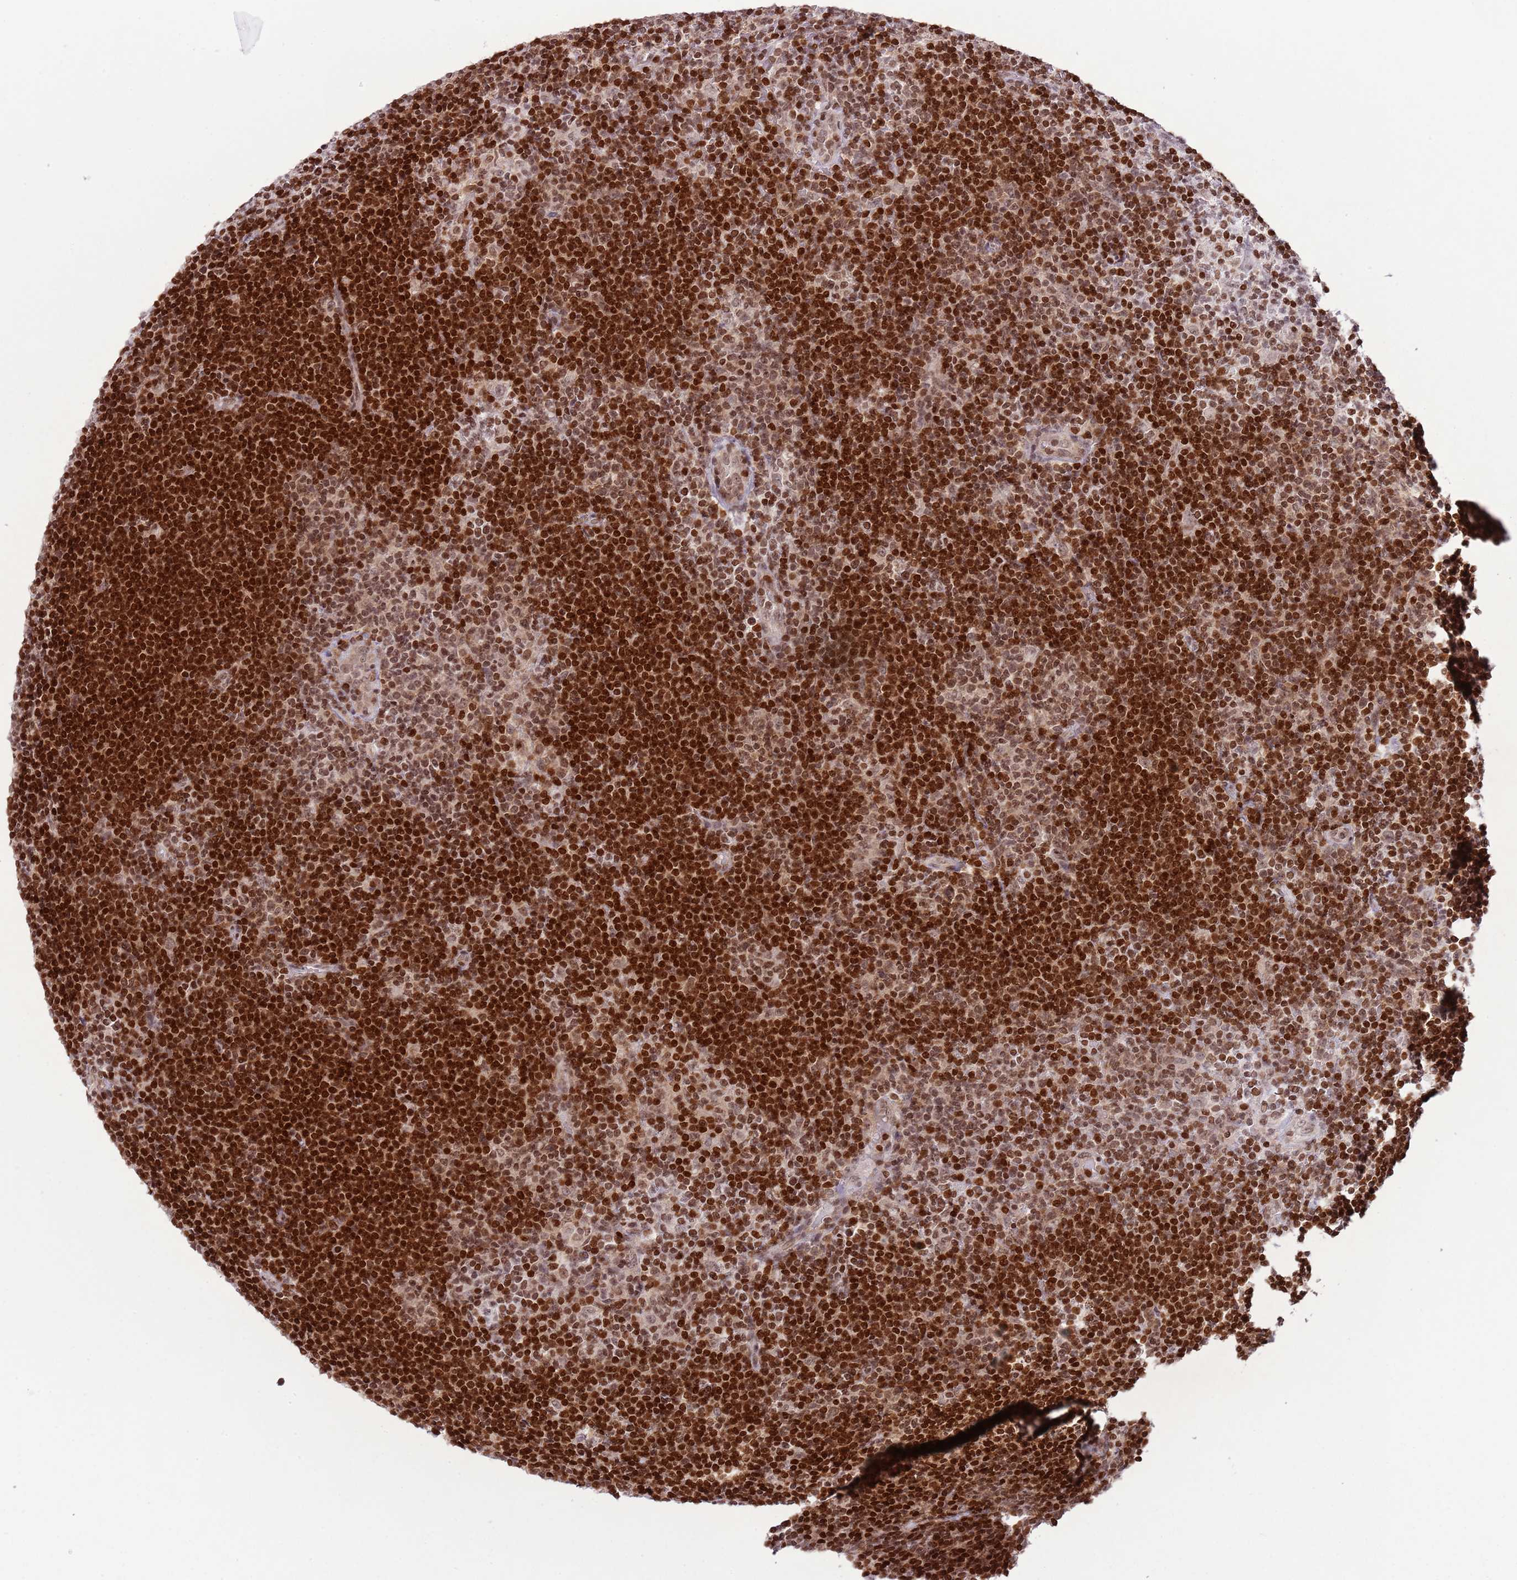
{"staining": {"intensity": "moderate", "quantity": ">75%", "location": "nuclear"}, "tissue": "lymphoma", "cell_type": "Tumor cells", "image_type": "cancer", "snomed": [{"axis": "morphology", "description": "Hodgkin's disease, NOS"}, {"axis": "topography", "description": "Lymph node"}], "caption": "Protein staining of lymphoma tissue demonstrates moderate nuclear staining in about >75% of tumor cells.", "gene": "SELENOH", "patient": {"sex": "female", "age": 57}}